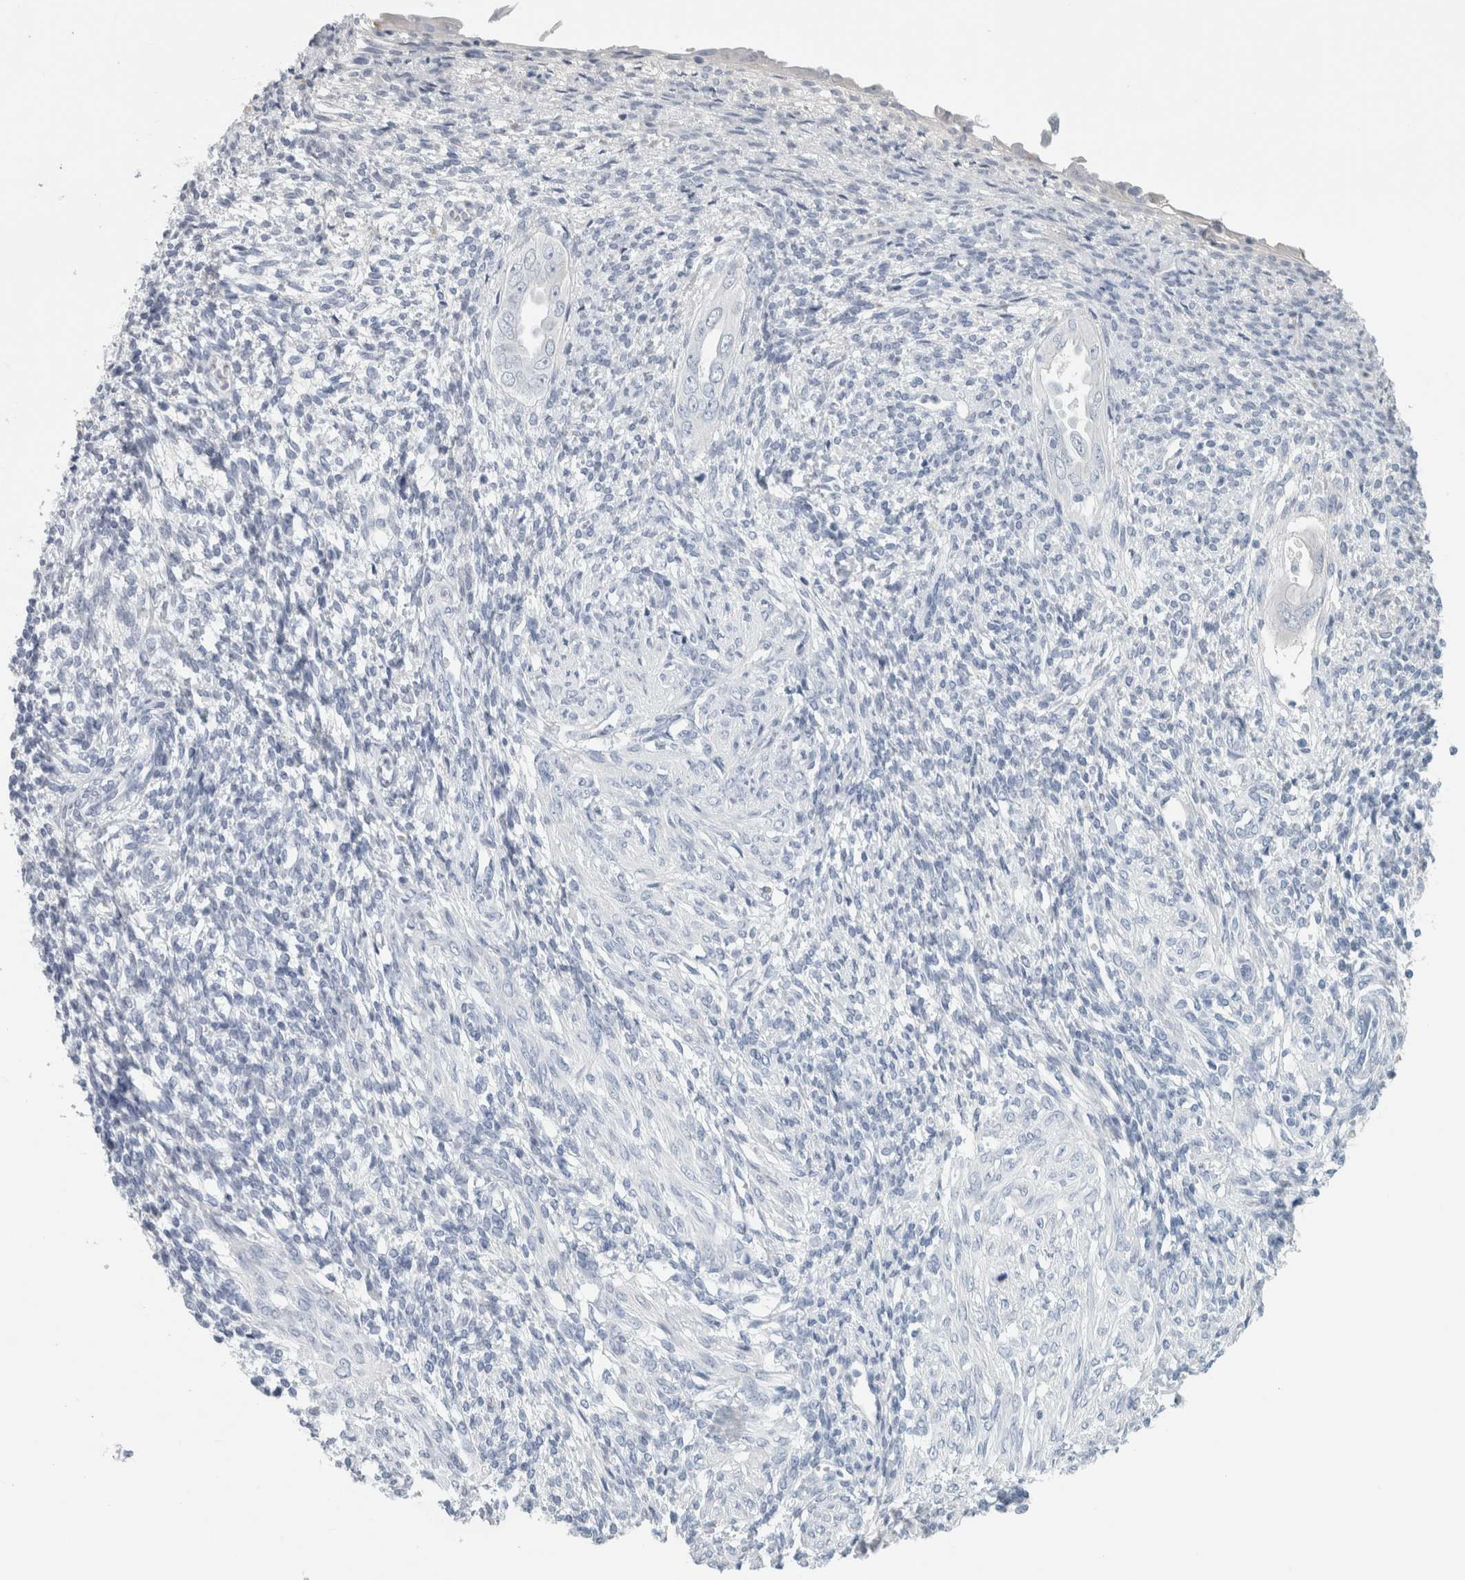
{"staining": {"intensity": "negative", "quantity": "none", "location": "none"}, "tissue": "endometrium", "cell_type": "Cells in endometrial stroma", "image_type": "normal", "snomed": [{"axis": "morphology", "description": "Normal tissue, NOS"}, {"axis": "topography", "description": "Endometrium"}], "caption": "The immunohistochemistry (IHC) image has no significant positivity in cells in endometrial stroma of endometrium. (DAB IHC visualized using brightfield microscopy, high magnification).", "gene": "TSPAN8", "patient": {"sex": "female", "age": 66}}